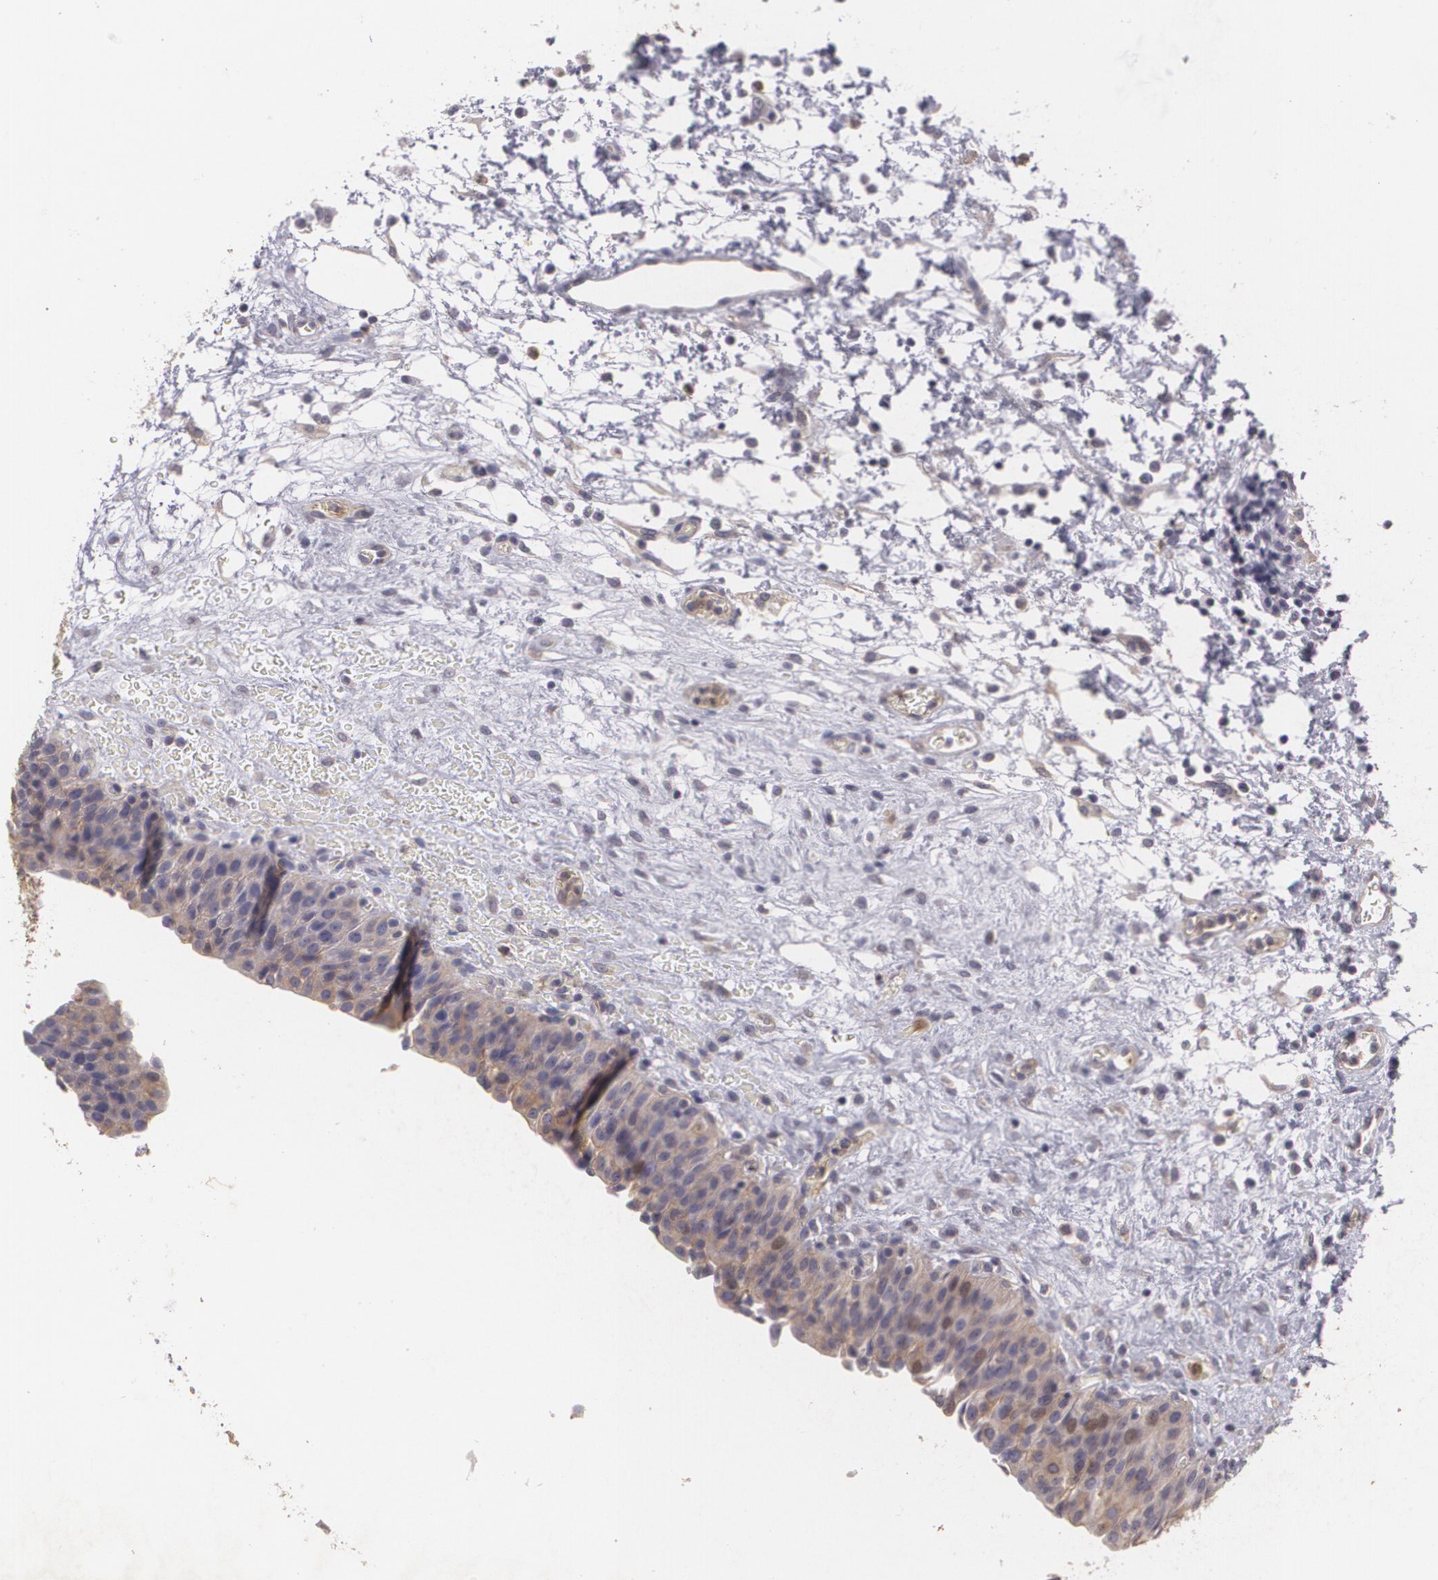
{"staining": {"intensity": "moderate", "quantity": ">75%", "location": "cytoplasmic/membranous"}, "tissue": "urinary bladder", "cell_type": "Urothelial cells", "image_type": "normal", "snomed": [{"axis": "morphology", "description": "Normal tissue, NOS"}, {"axis": "topography", "description": "Smooth muscle"}, {"axis": "topography", "description": "Urinary bladder"}], "caption": "Protein expression analysis of normal human urinary bladder reveals moderate cytoplasmic/membranous positivity in about >75% of urothelial cells. The protein is stained brown, and the nuclei are stained in blue (DAB IHC with brightfield microscopy, high magnification).", "gene": "KCNA4", "patient": {"sex": "male", "age": 35}}